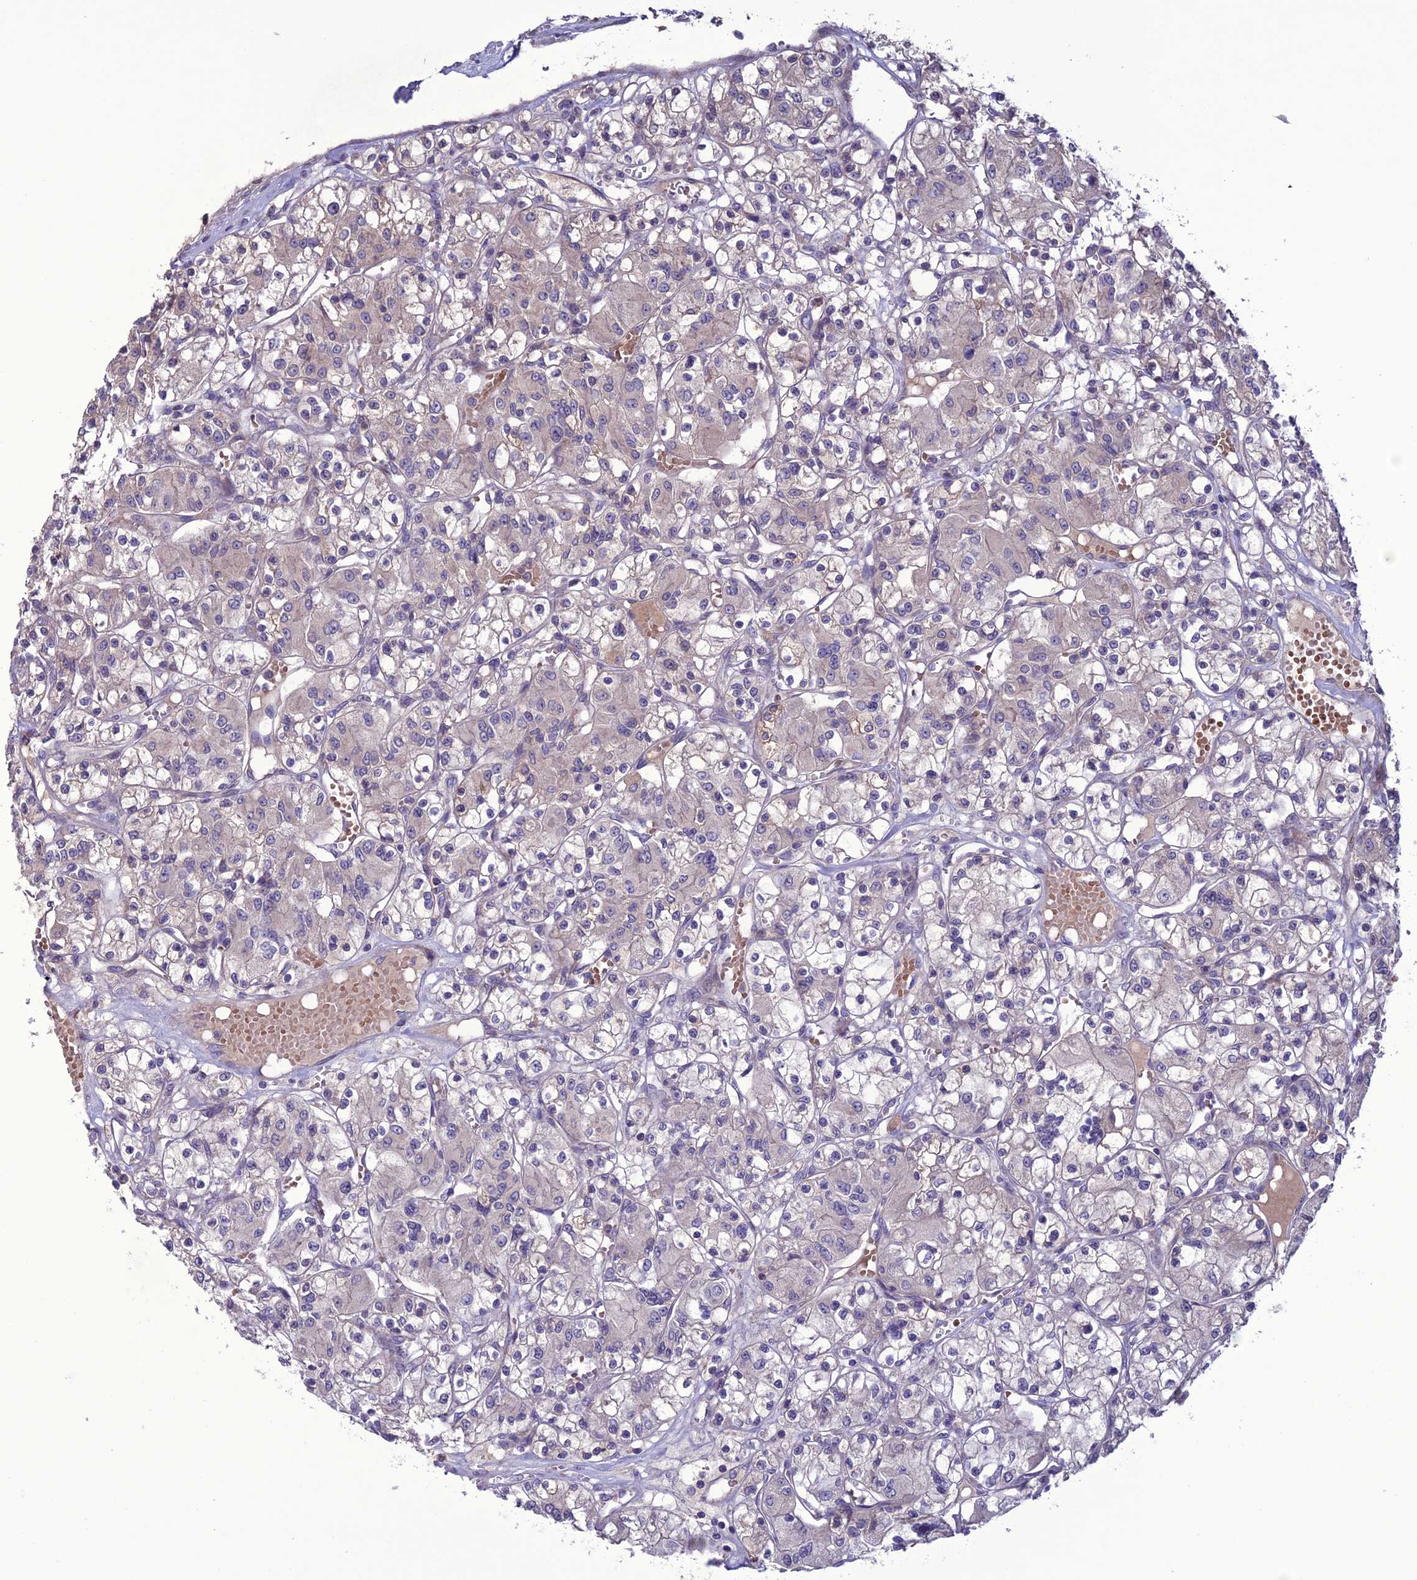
{"staining": {"intensity": "negative", "quantity": "none", "location": "none"}, "tissue": "renal cancer", "cell_type": "Tumor cells", "image_type": "cancer", "snomed": [{"axis": "morphology", "description": "Adenocarcinoma, NOS"}, {"axis": "topography", "description": "Kidney"}], "caption": "Protein analysis of adenocarcinoma (renal) displays no significant staining in tumor cells.", "gene": "C2orf76", "patient": {"sex": "female", "age": 59}}